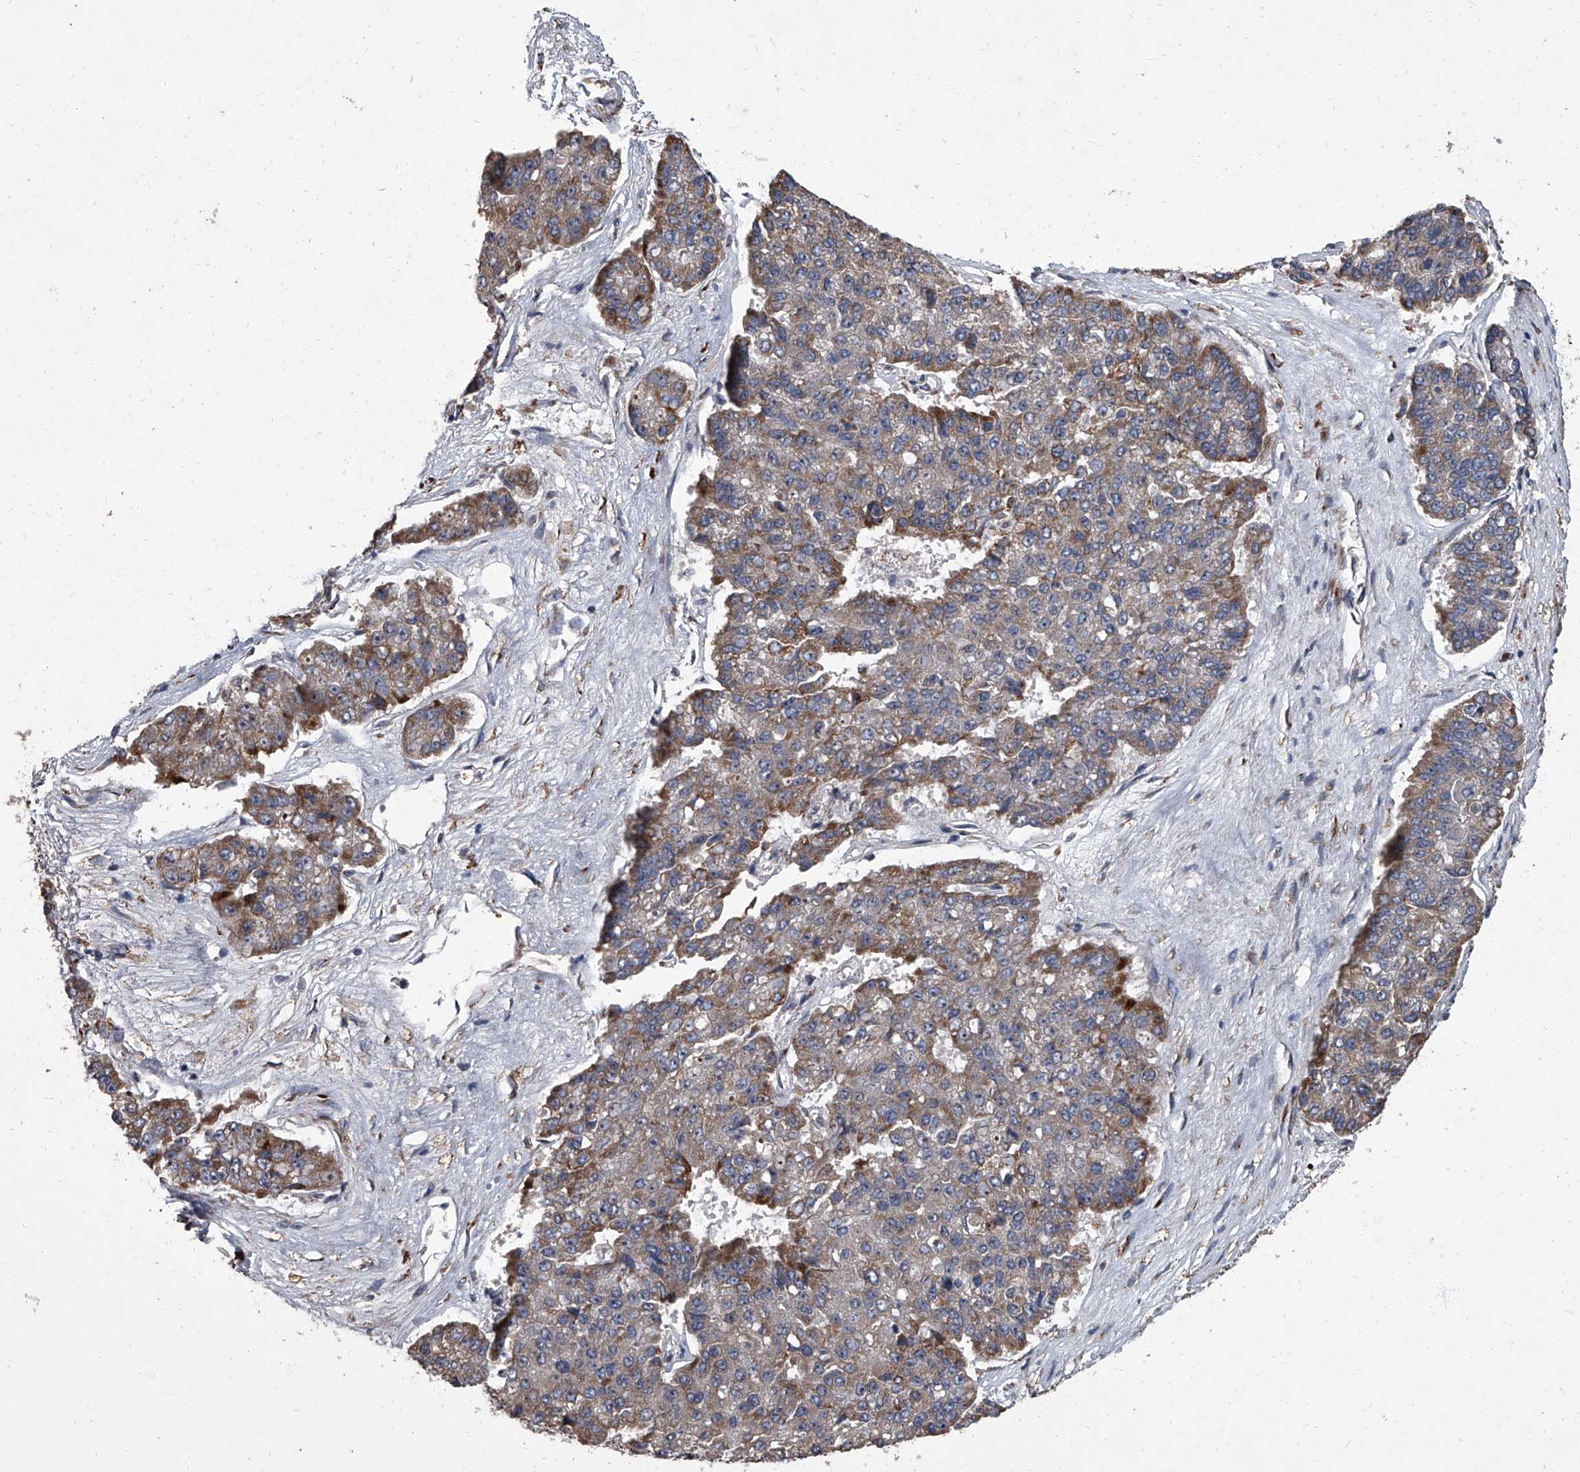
{"staining": {"intensity": "weak", "quantity": ">75%", "location": "cytoplasmic/membranous"}, "tissue": "pancreatic cancer", "cell_type": "Tumor cells", "image_type": "cancer", "snomed": [{"axis": "morphology", "description": "Adenocarcinoma, NOS"}, {"axis": "topography", "description": "Pancreas"}], "caption": "This photomicrograph displays IHC staining of human adenocarcinoma (pancreatic), with low weak cytoplasmic/membranous expression in approximately >75% of tumor cells.", "gene": "SIRT4", "patient": {"sex": "male", "age": 50}}